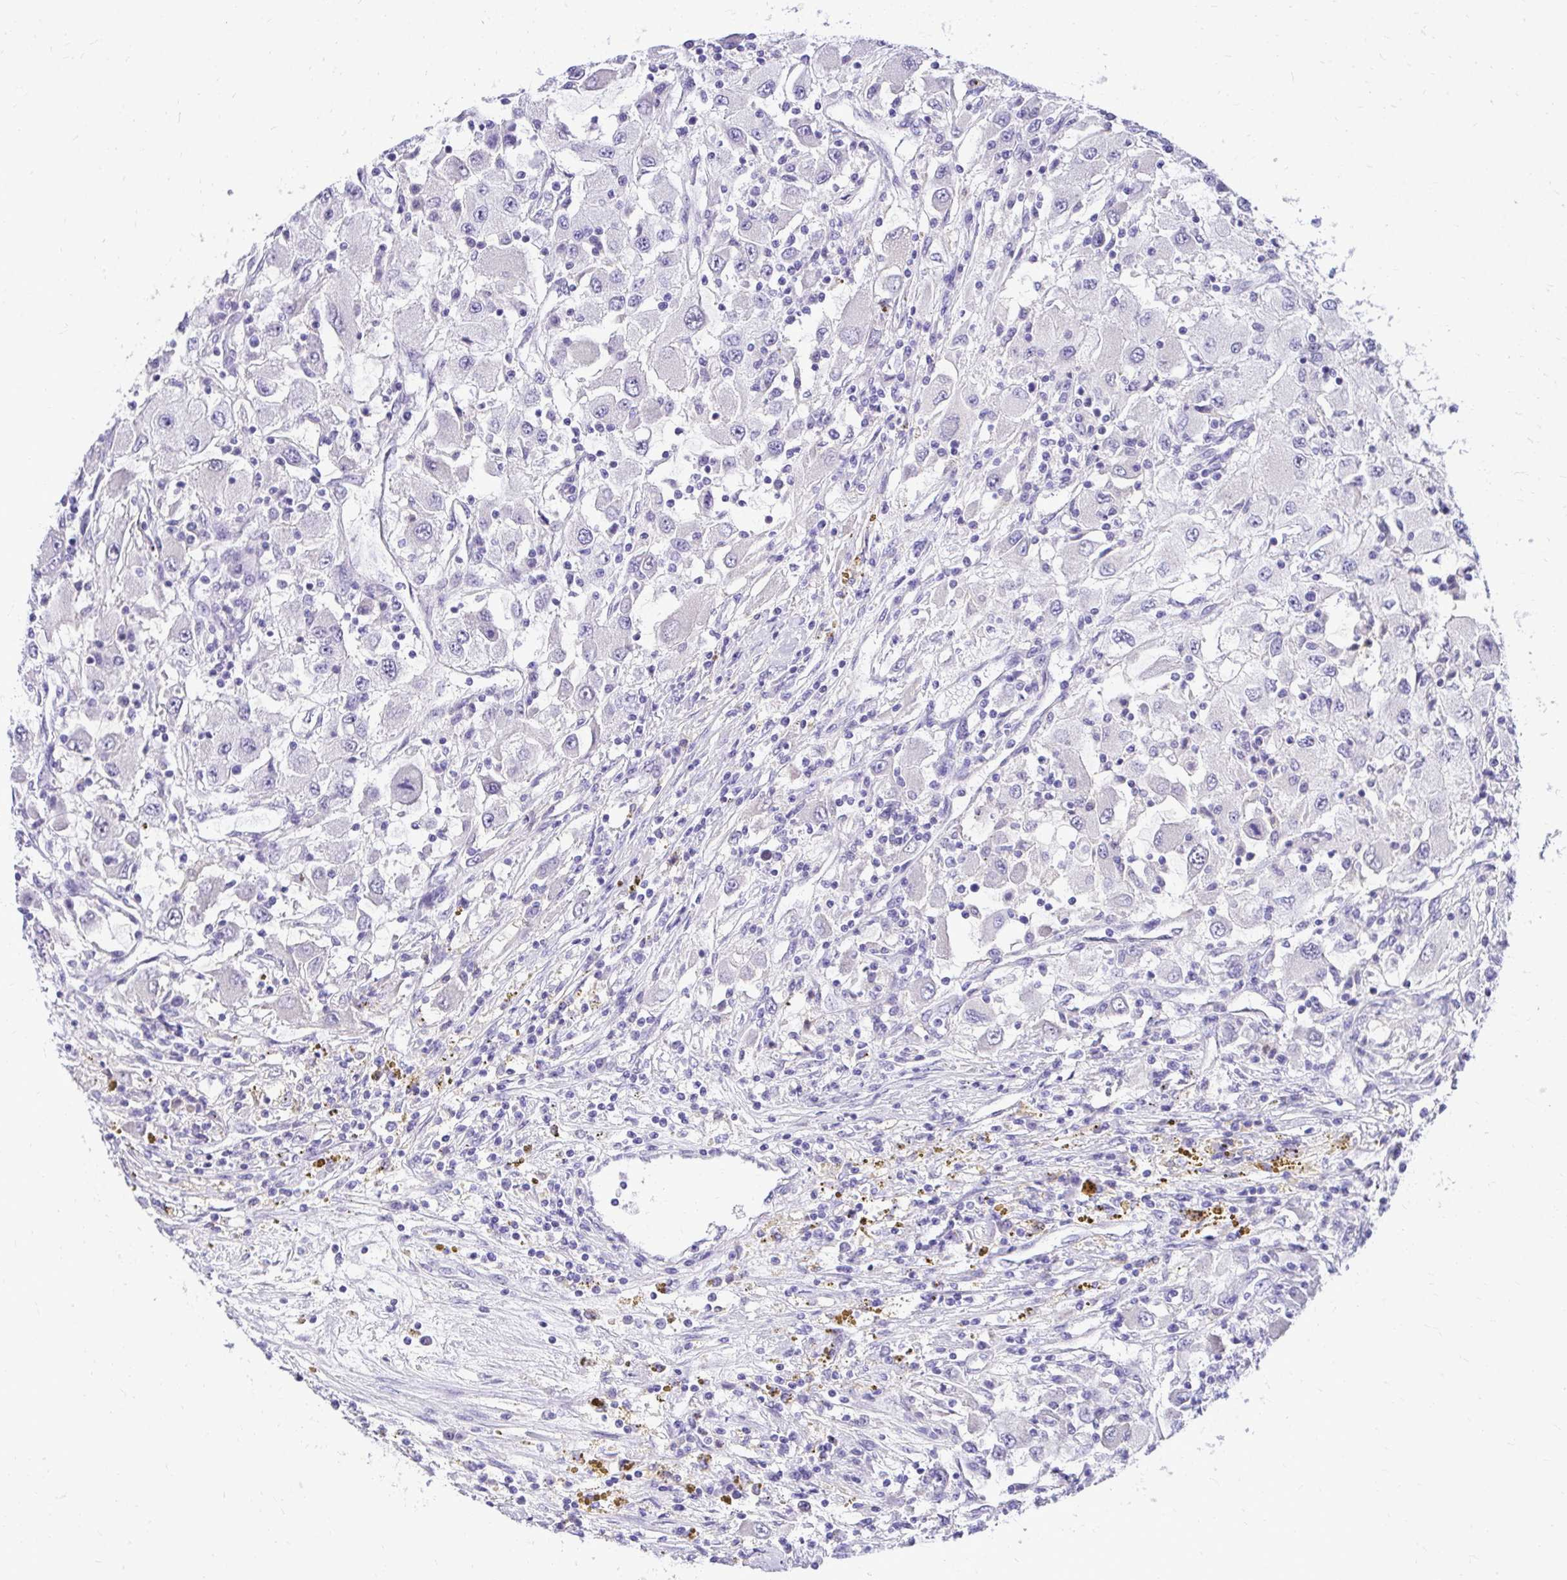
{"staining": {"intensity": "negative", "quantity": "none", "location": "none"}, "tissue": "renal cancer", "cell_type": "Tumor cells", "image_type": "cancer", "snomed": [{"axis": "morphology", "description": "Adenocarcinoma, NOS"}, {"axis": "topography", "description": "Kidney"}], "caption": "Micrograph shows no protein staining in tumor cells of renal adenocarcinoma tissue.", "gene": "ZSWIM9", "patient": {"sex": "female", "age": 67}}